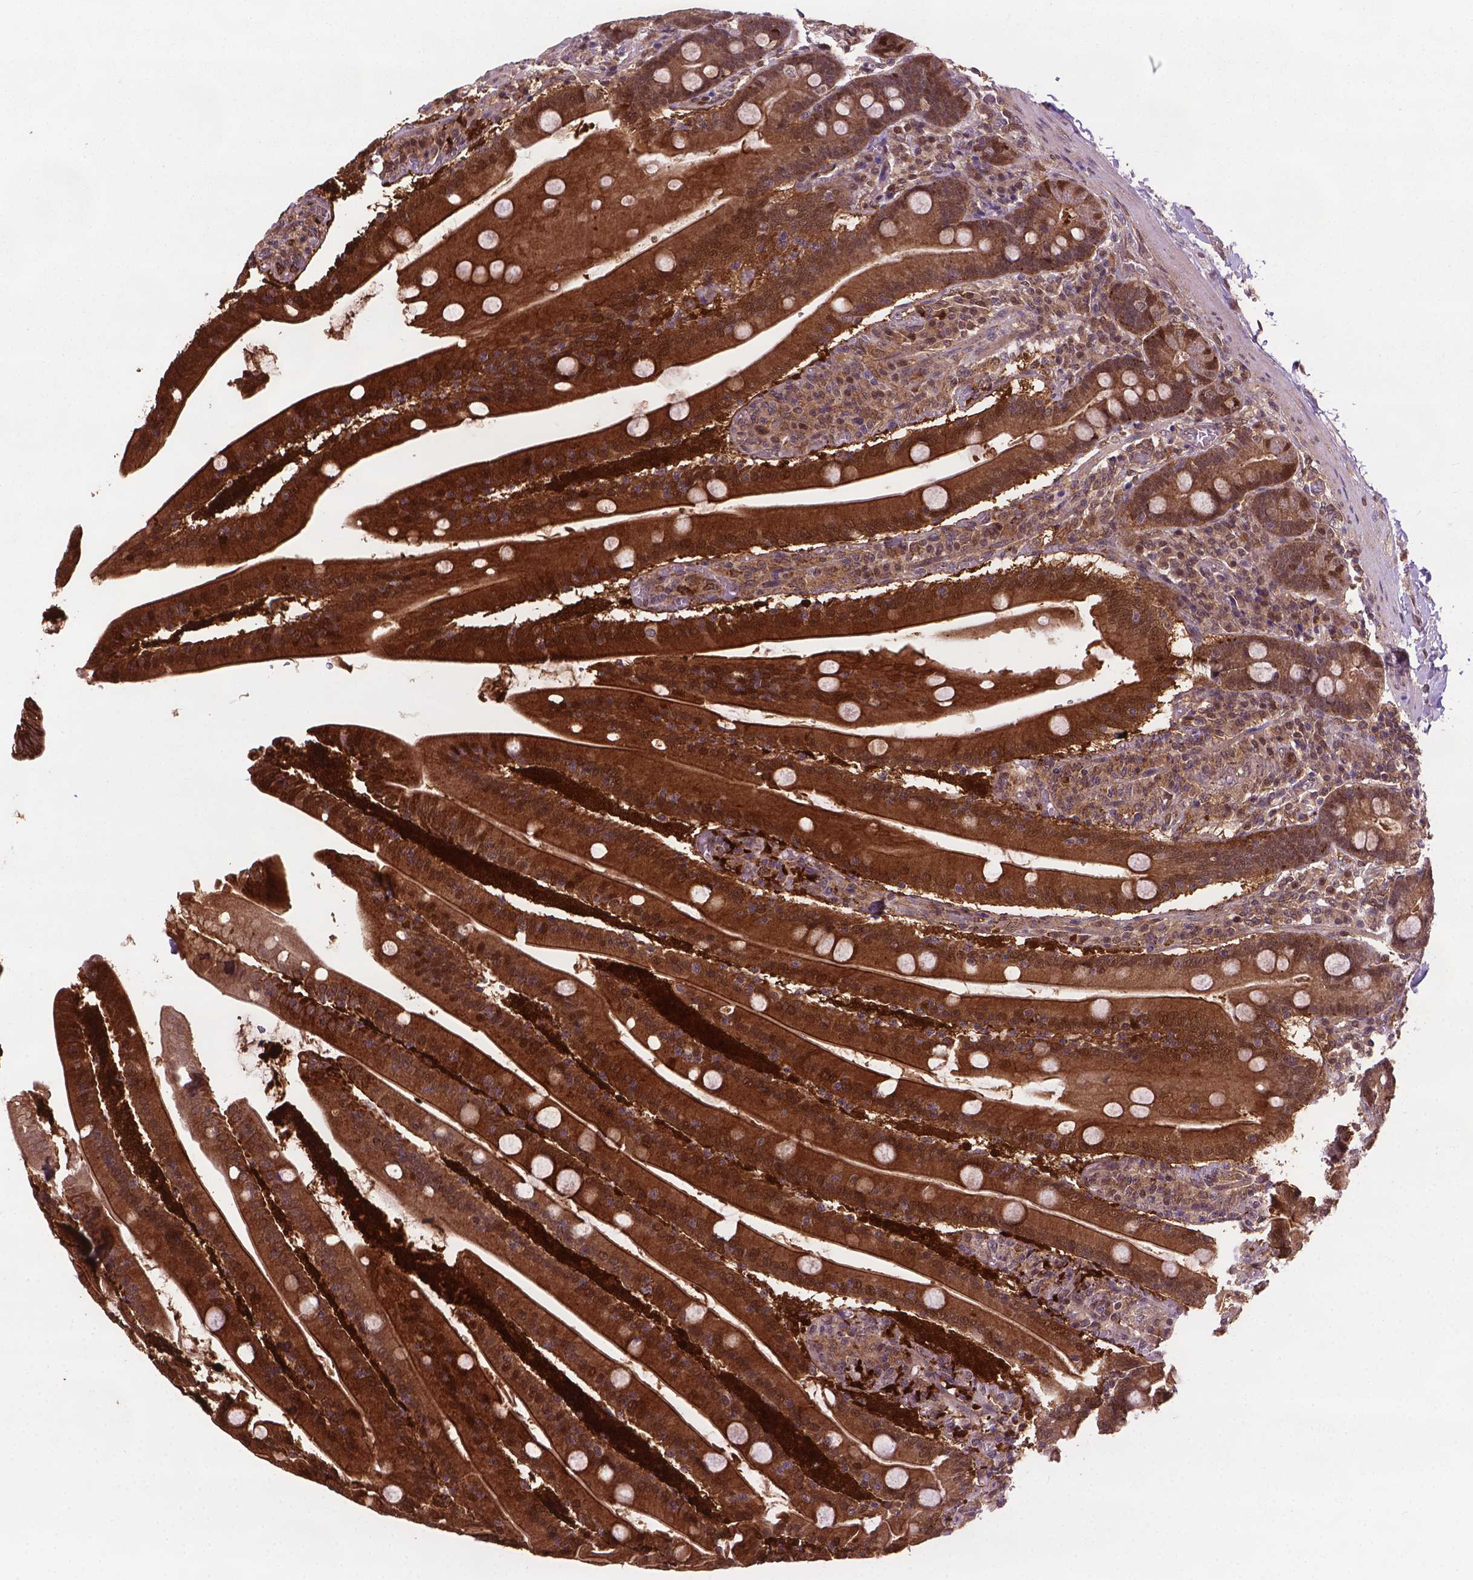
{"staining": {"intensity": "moderate", "quantity": ">75%", "location": "cytoplasmic/membranous,nuclear"}, "tissue": "small intestine", "cell_type": "Glandular cells", "image_type": "normal", "snomed": [{"axis": "morphology", "description": "Normal tissue, NOS"}, {"axis": "topography", "description": "Small intestine"}], "caption": "This photomicrograph reveals IHC staining of normal small intestine, with medium moderate cytoplasmic/membranous,nuclear staining in about >75% of glandular cells.", "gene": "PLIN3", "patient": {"sex": "male", "age": 37}}